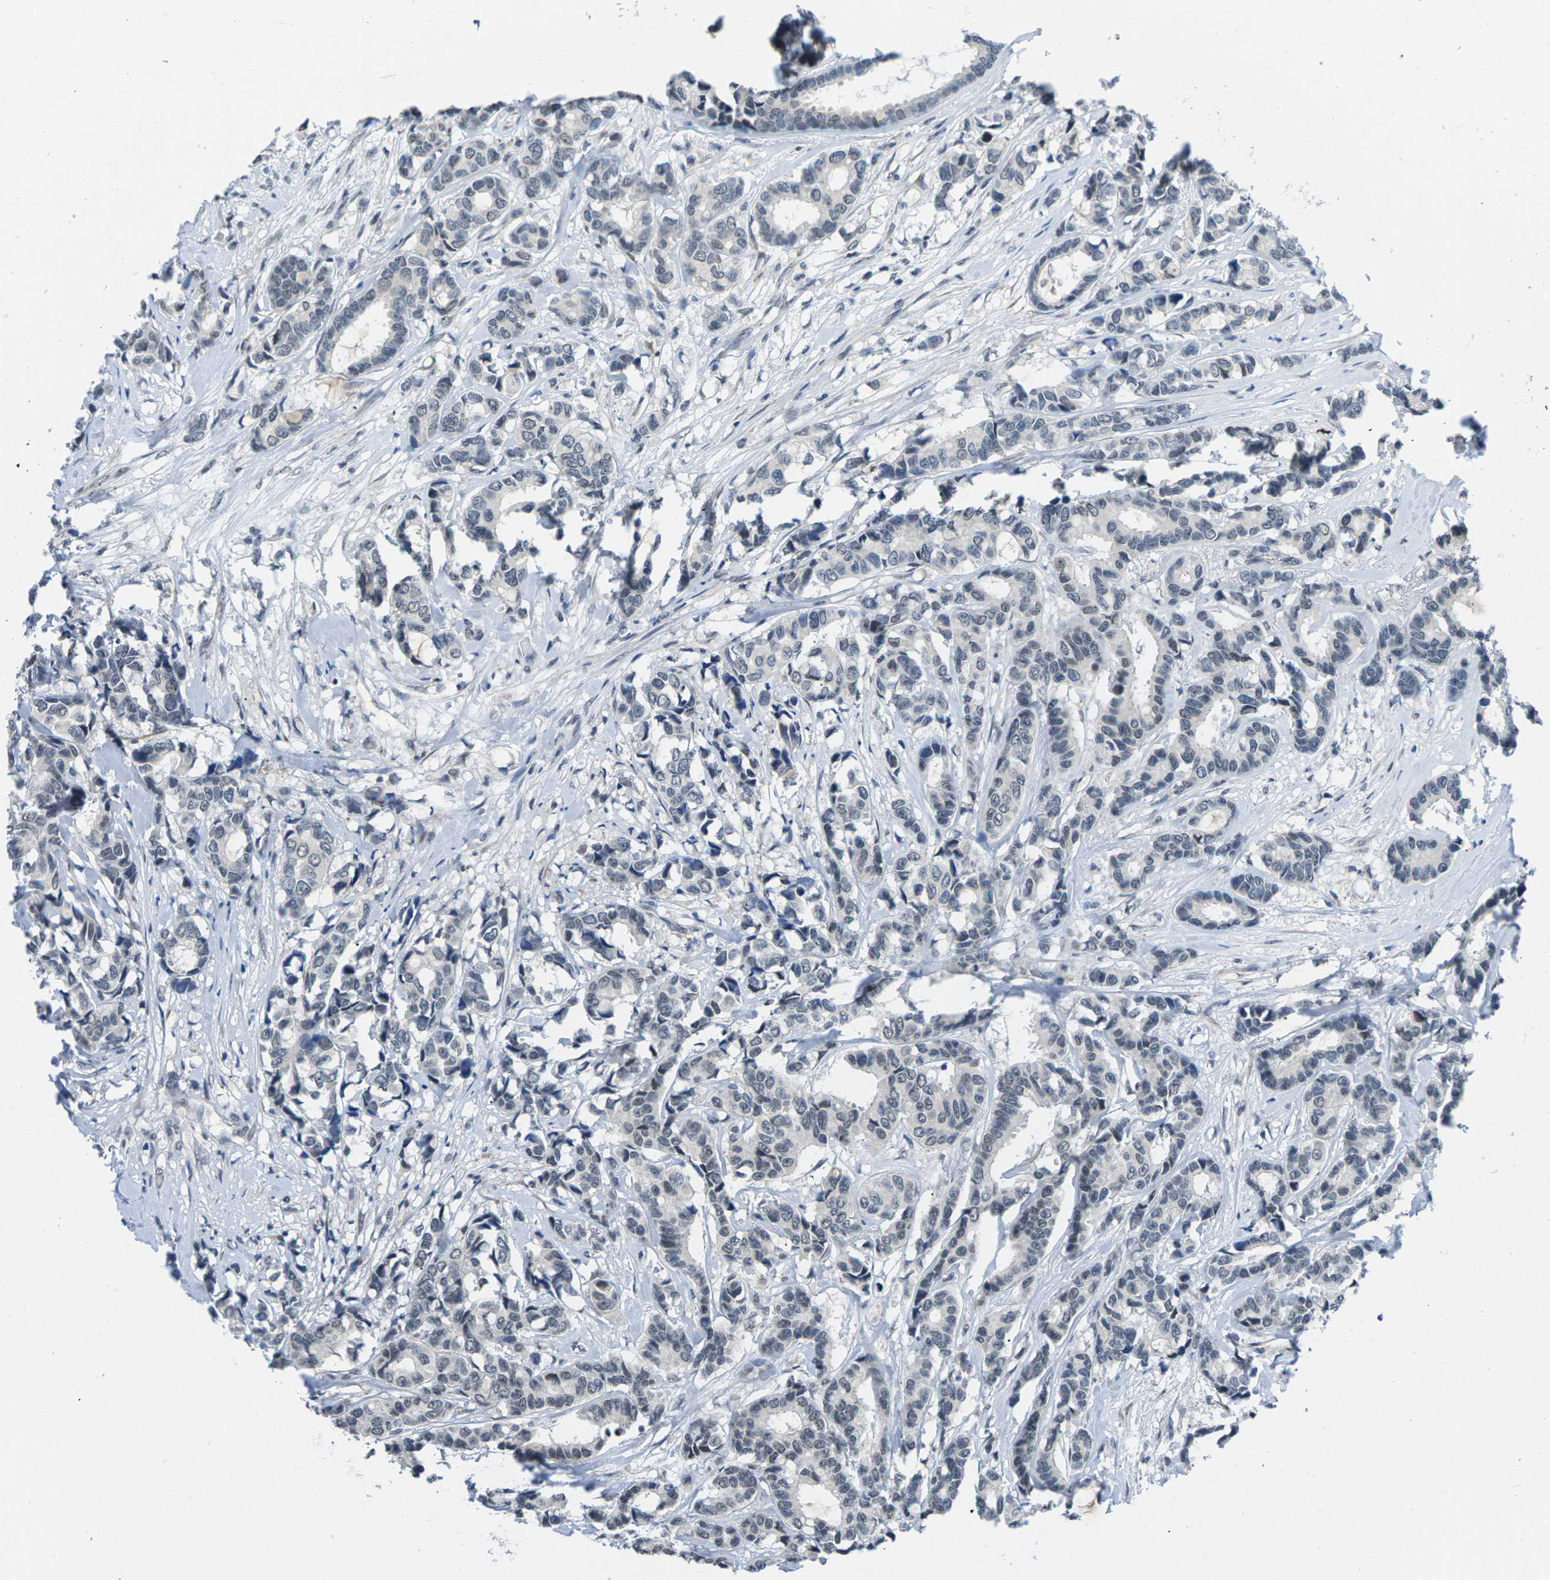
{"staining": {"intensity": "negative", "quantity": "none", "location": "none"}, "tissue": "breast cancer", "cell_type": "Tumor cells", "image_type": "cancer", "snomed": [{"axis": "morphology", "description": "Duct carcinoma"}, {"axis": "topography", "description": "Breast"}], "caption": "This is an IHC micrograph of breast cancer. There is no expression in tumor cells.", "gene": "NSRP1", "patient": {"sex": "female", "age": 87}}